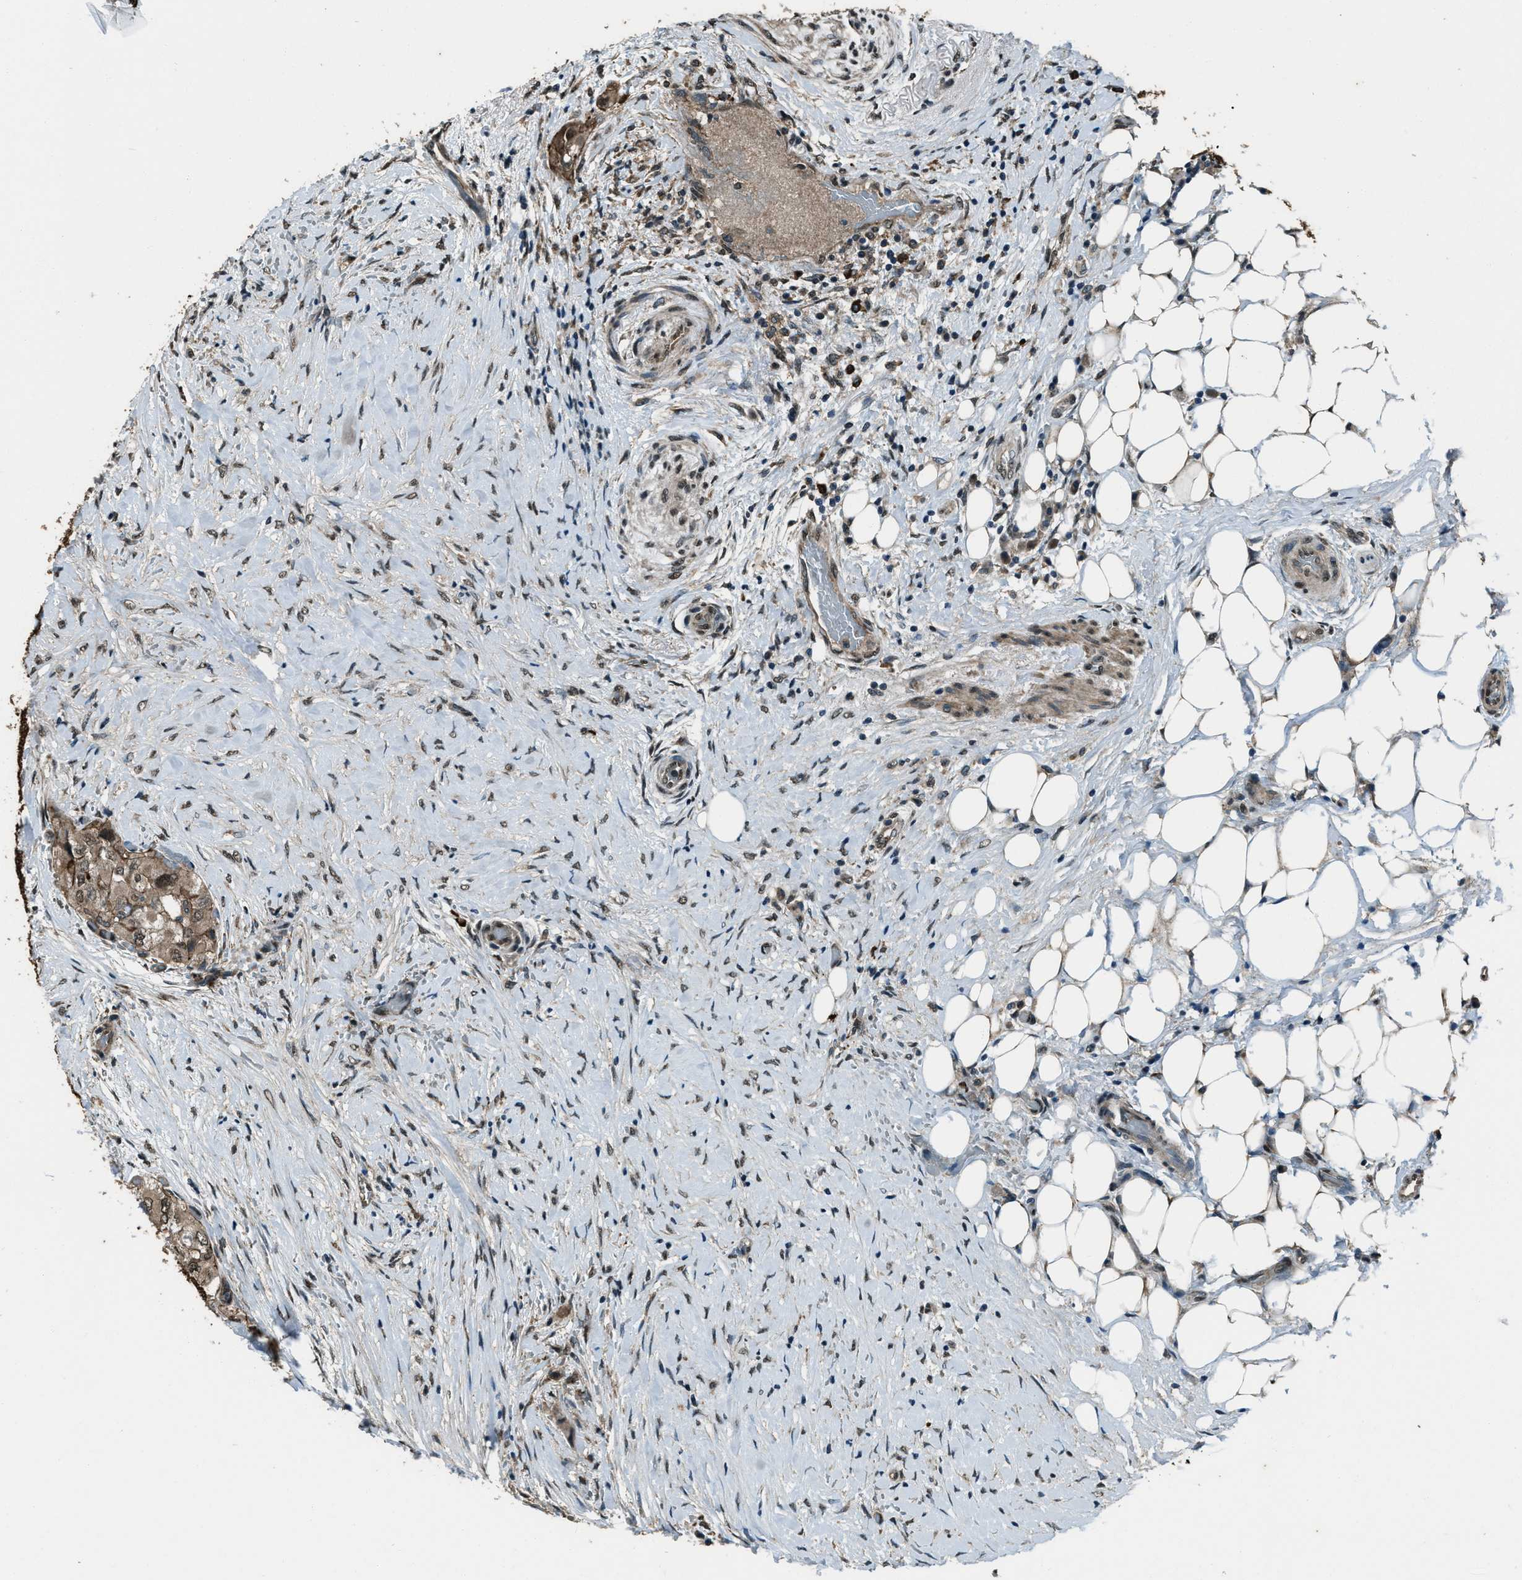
{"staining": {"intensity": "moderate", "quantity": ">75%", "location": "cytoplasmic/membranous,nuclear"}, "tissue": "thyroid cancer", "cell_type": "Tumor cells", "image_type": "cancer", "snomed": [{"axis": "morphology", "description": "Papillary adenocarcinoma, NOS"}, {"axis": "topography", "description": "Thyroid gland"}], "caption": "The photomicrograph demonstrates staining of papillary adenocarcinoma (thyroid), revealing moderate cytoplasmic/membranous and nuclear protein positivity (brown color) within tumor cells.", "gene": "SVIL", "patient": {"sex": "female", "age": 59}}